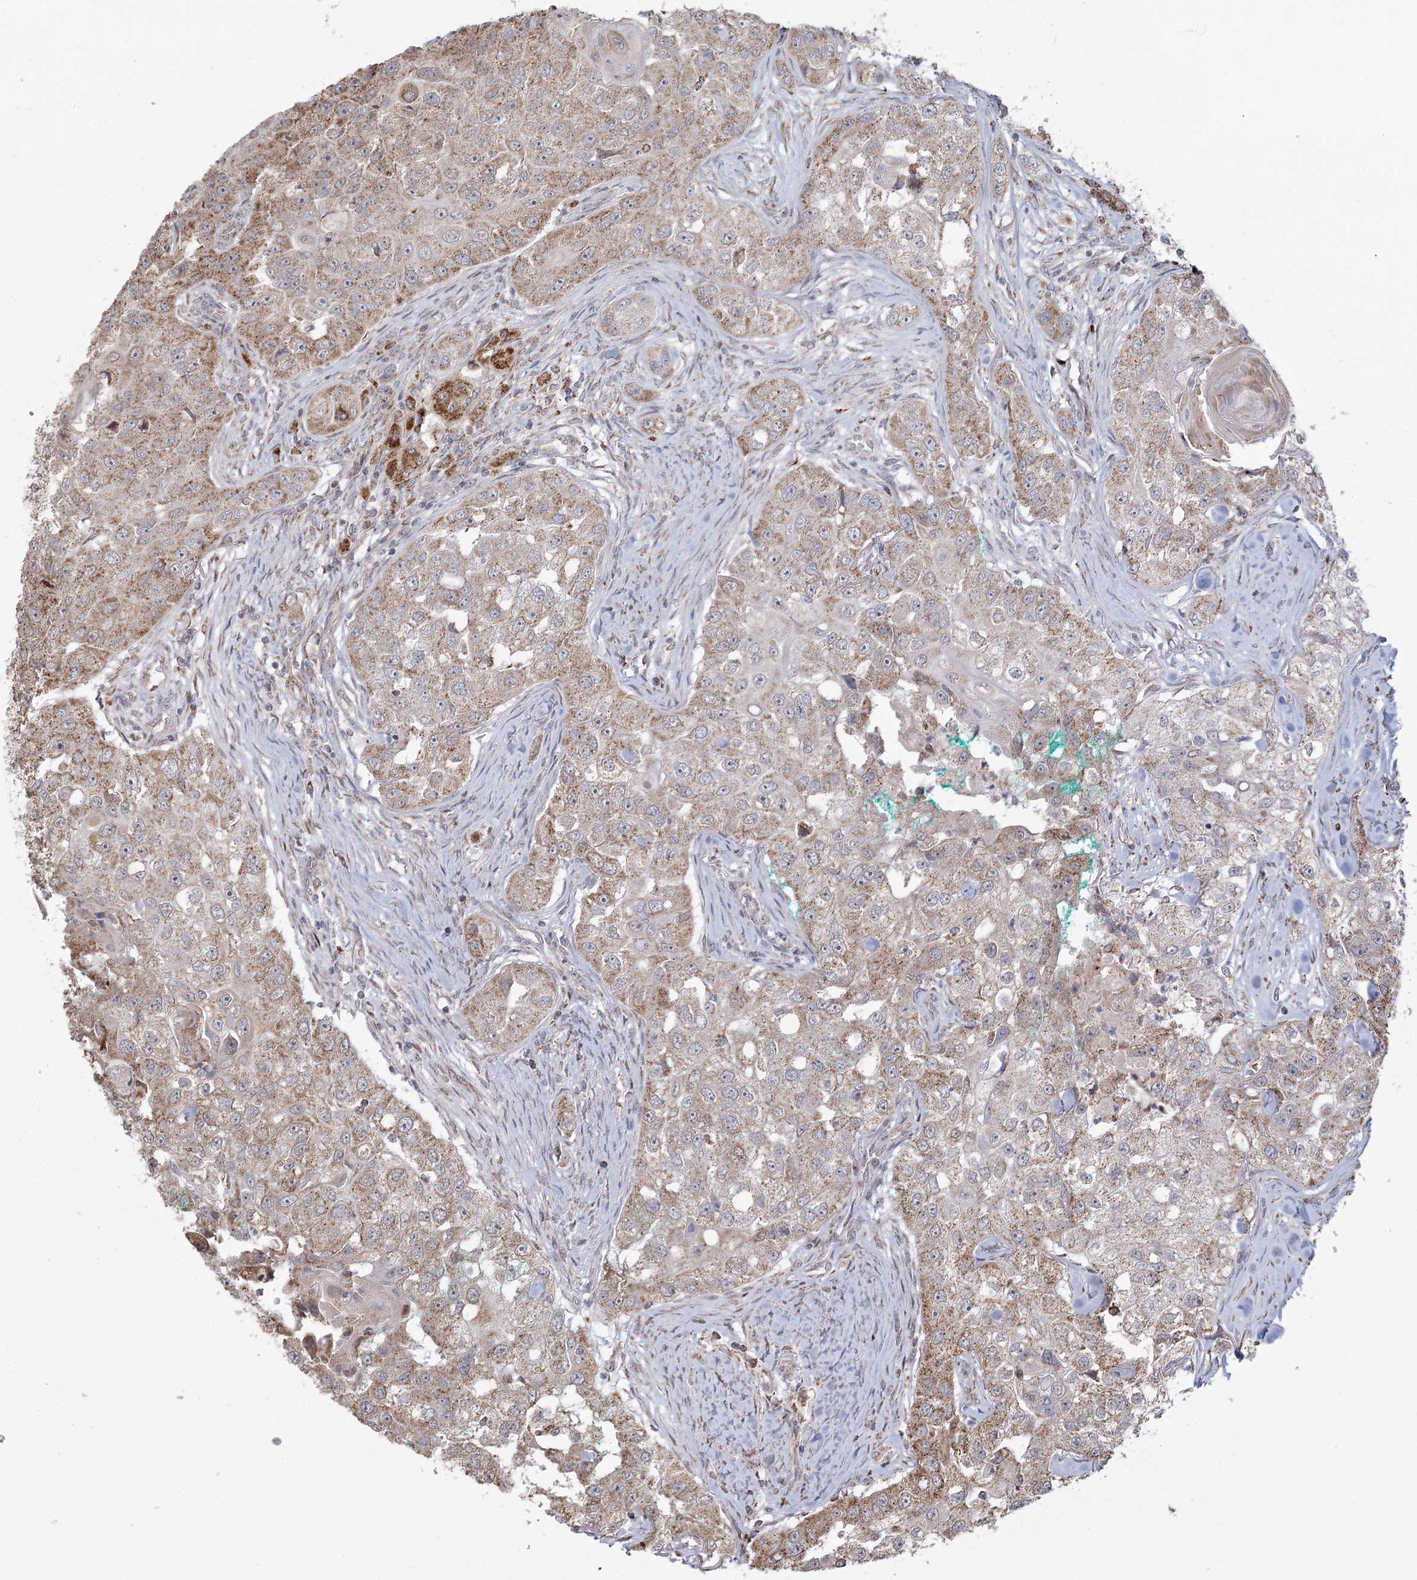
{"staining": {"intensity": "weak", "quantity": ">75%", "location": "cytoplasmic/membranous"}, "tissue": "head and neck cancer", "cell_type": "Tumor cells", "image_type": "cancer", "snomed": [{"axis": "morphology", "description": "Normal tissue, NOS"}, {"axis": "morphology", "description": "Squamous cell carcinoma, NOS"}, {"axis": "topography", "description": "Skeletal muscle"}, {"axis": "topography", "description": "Head-Neck"}], "caption": "A photomicrograph of human head and neck cancer stained for a protein shows weak cytoplasmic/membranous brown staining in tumor cells.", "gene": "LACTB", "patient": {"sex": "male", "age": 51}}